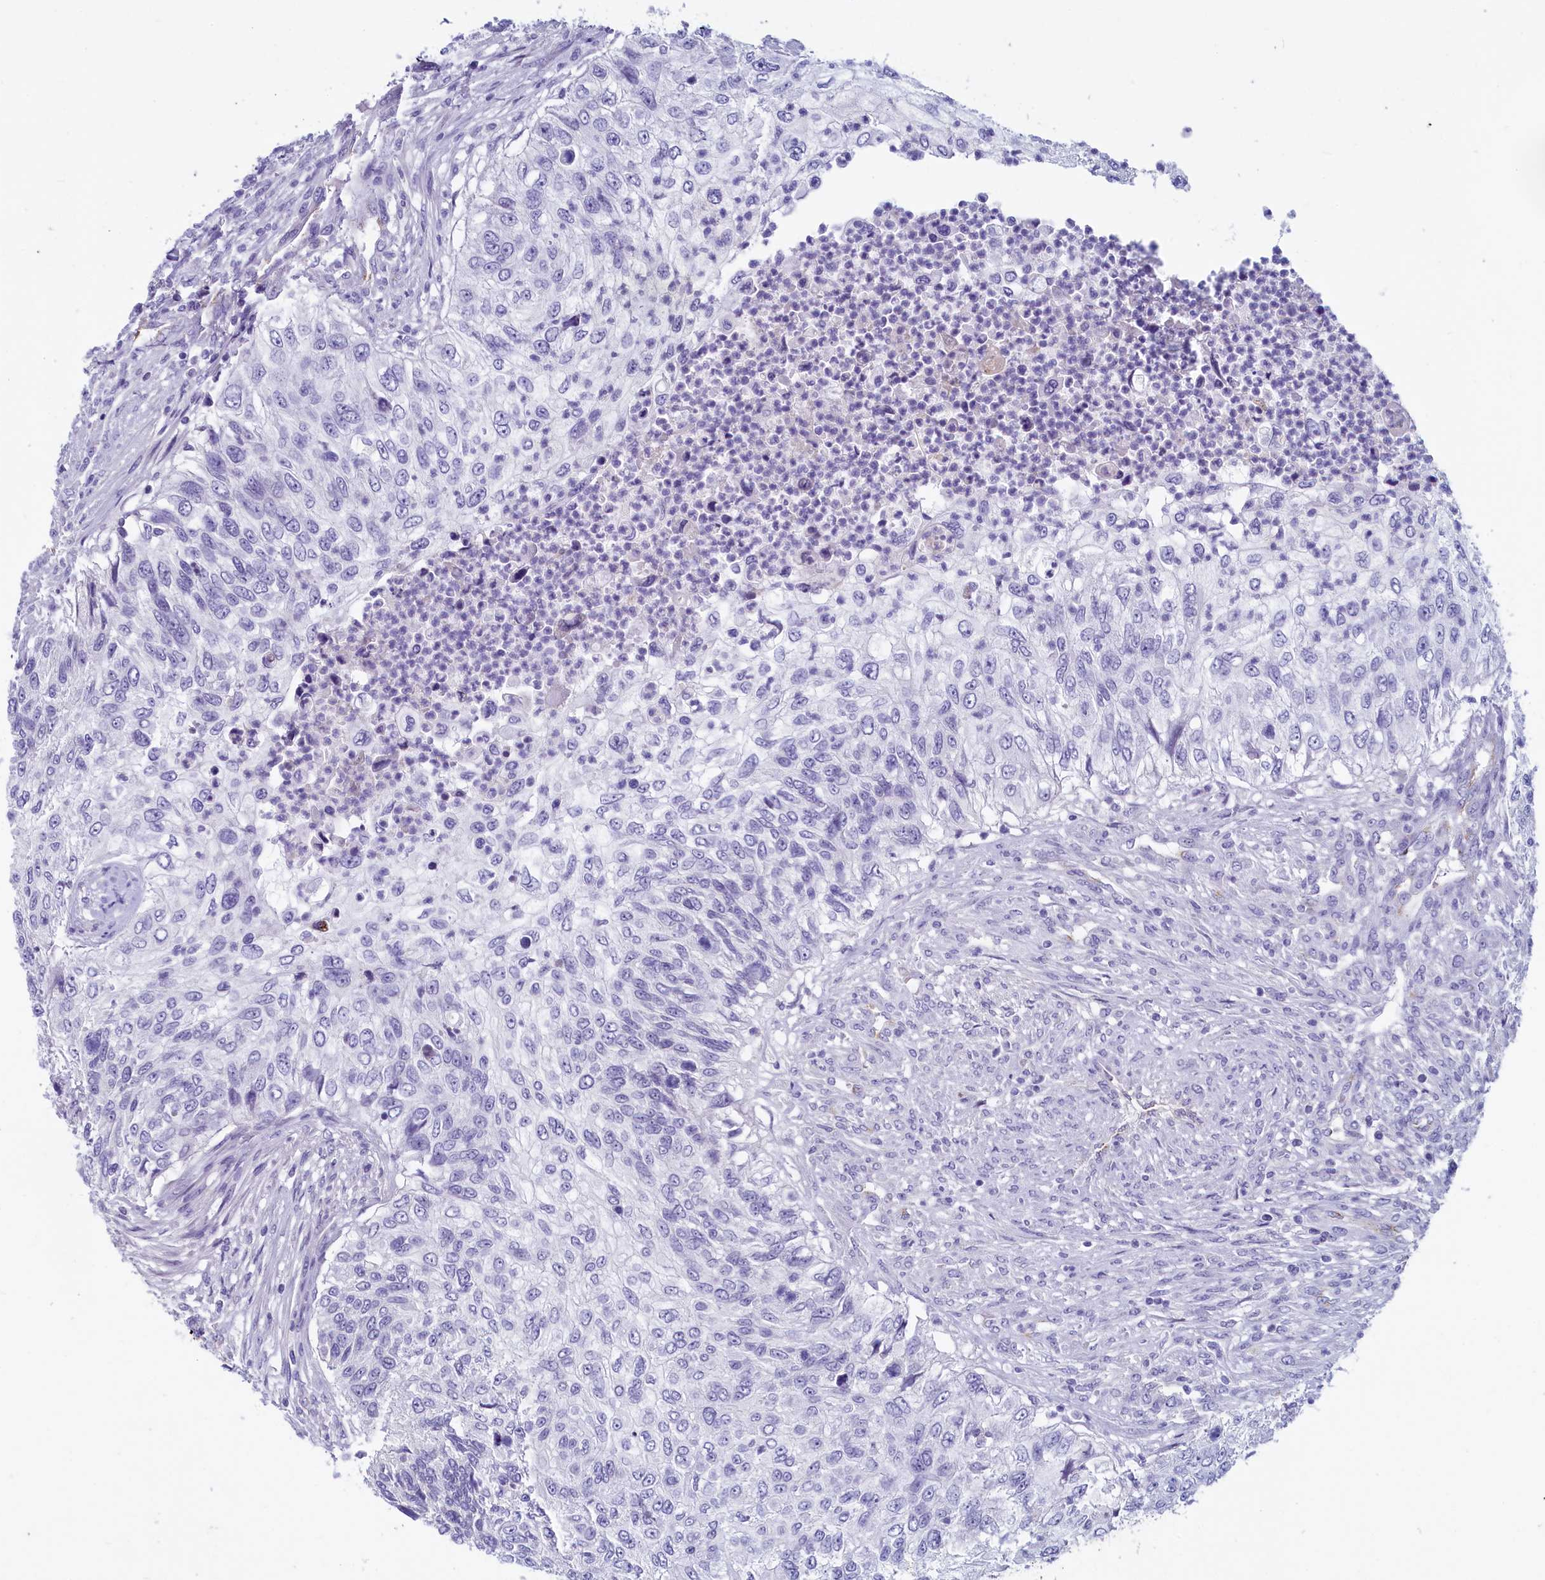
{"staining": {"intensity": "negative", "quantity": "none", "location": "none"}, "tissue": "urothelial cancer", "cell_type": "Tumor cells", "image_type": "cancer", "snomed": [{"axis": "morphology", "description": "Urothelial carcinoma, High grade"}, {"axis": "topography", "description": "Urinary bladder"}], "caption": "Tumor cells are negative for brown protein staining in high-grade urothelial carcinoma.", "gene": "INSC", "patient": {"sex": "female", "age": 60}}